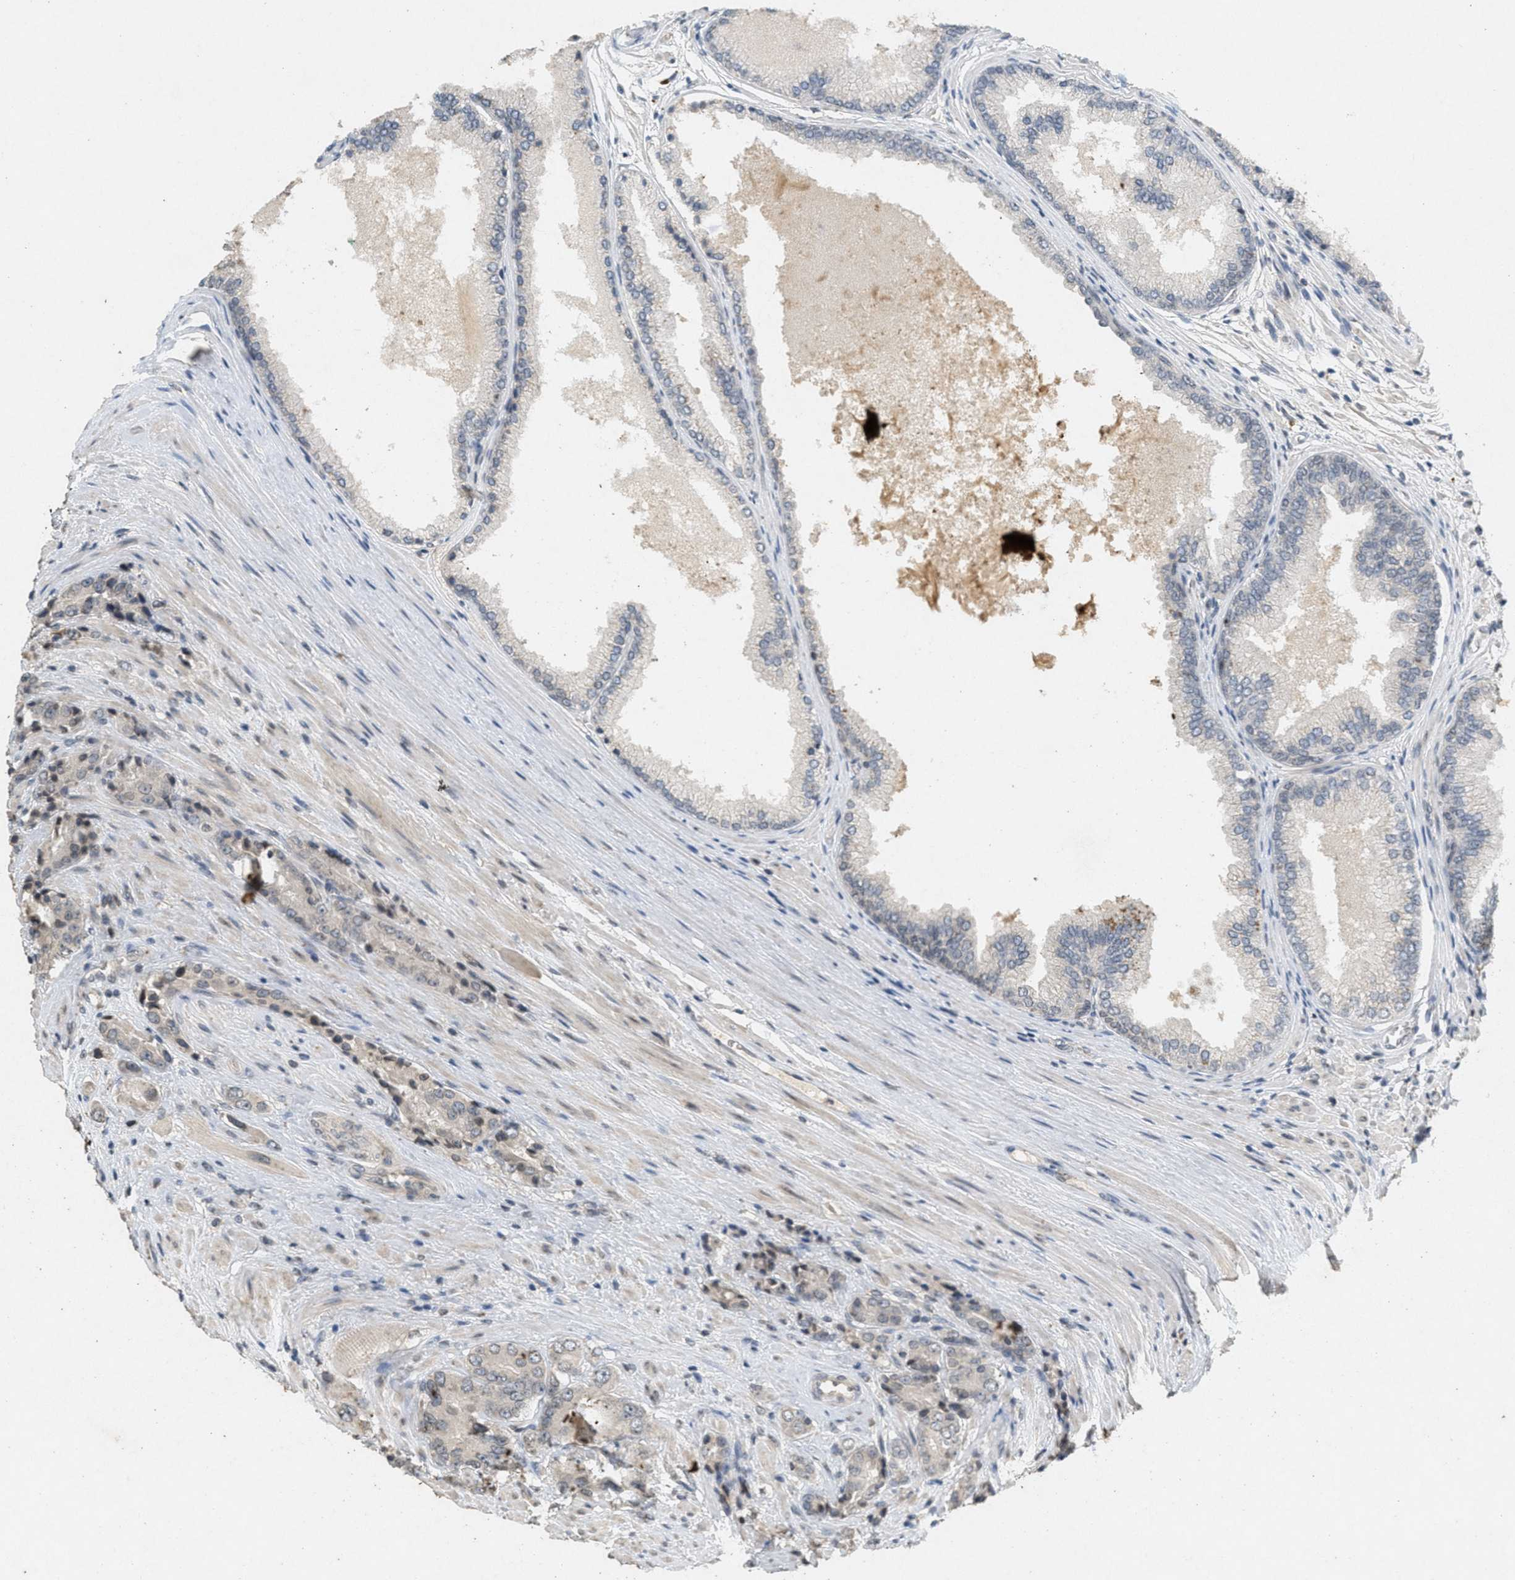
{"staining": {"intensity": "moderate", "quantity": "<25%", "location": "nuclear"}, "tissue": "prostate cancer", "cell_type": "Tumor cells", "image_type": "cancer", "snomed": [{"axis": "morphology", "description": "Adenocarcinoma, High grade"}, {"axis": "topography", "description": "Prostate"}], "caption": "Human prostate cancer (adenocarcinoma (high-grade)) stained for a protein (brown) reveals moderate nuclear positive positivity in about <25% of tumor cells.", "gene": "ABHD6", "patient": {"sex": "male", "age": 71}}